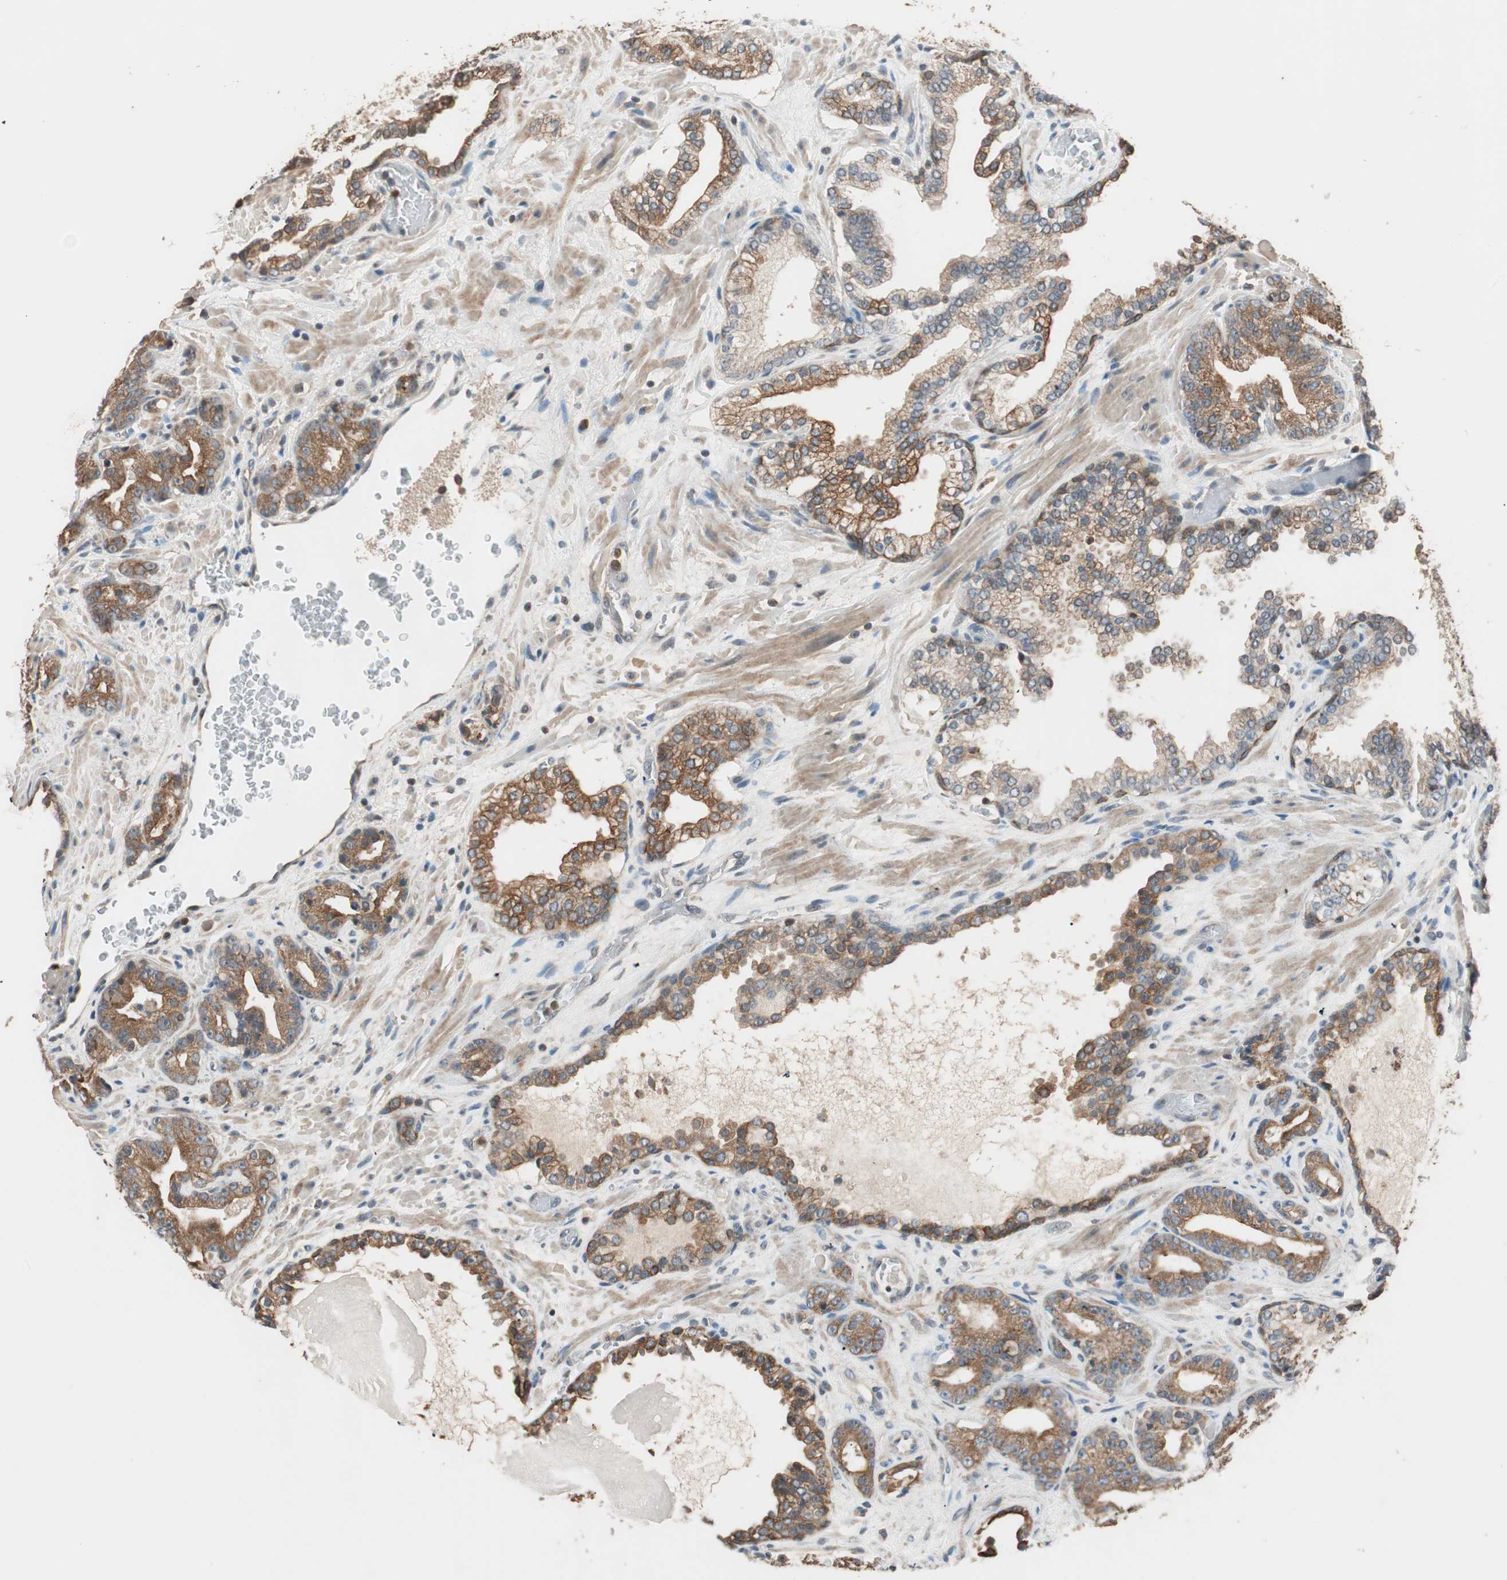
{"staining": {"intensity": "moderate", "quantity": ">75%", "location": "cytoplasmic/membranous"}, "tissue": "prostate cancer", "cell_type": "Tumor cells", "image_type": "cancer", "snomed": [{"axis": "morphology", "description": "Adenocarcinoma, Low grade"}, {"axis": "topography", "description": "Prostate"}], "caption": "Low-grade adenocarcinoma (prostate) stained for a protein demonstrates moderate cytoplasmic/membranous positivity in tumor cells.", "gene": "TRIM21", "patient": {"sex": "male", "age": 63}}